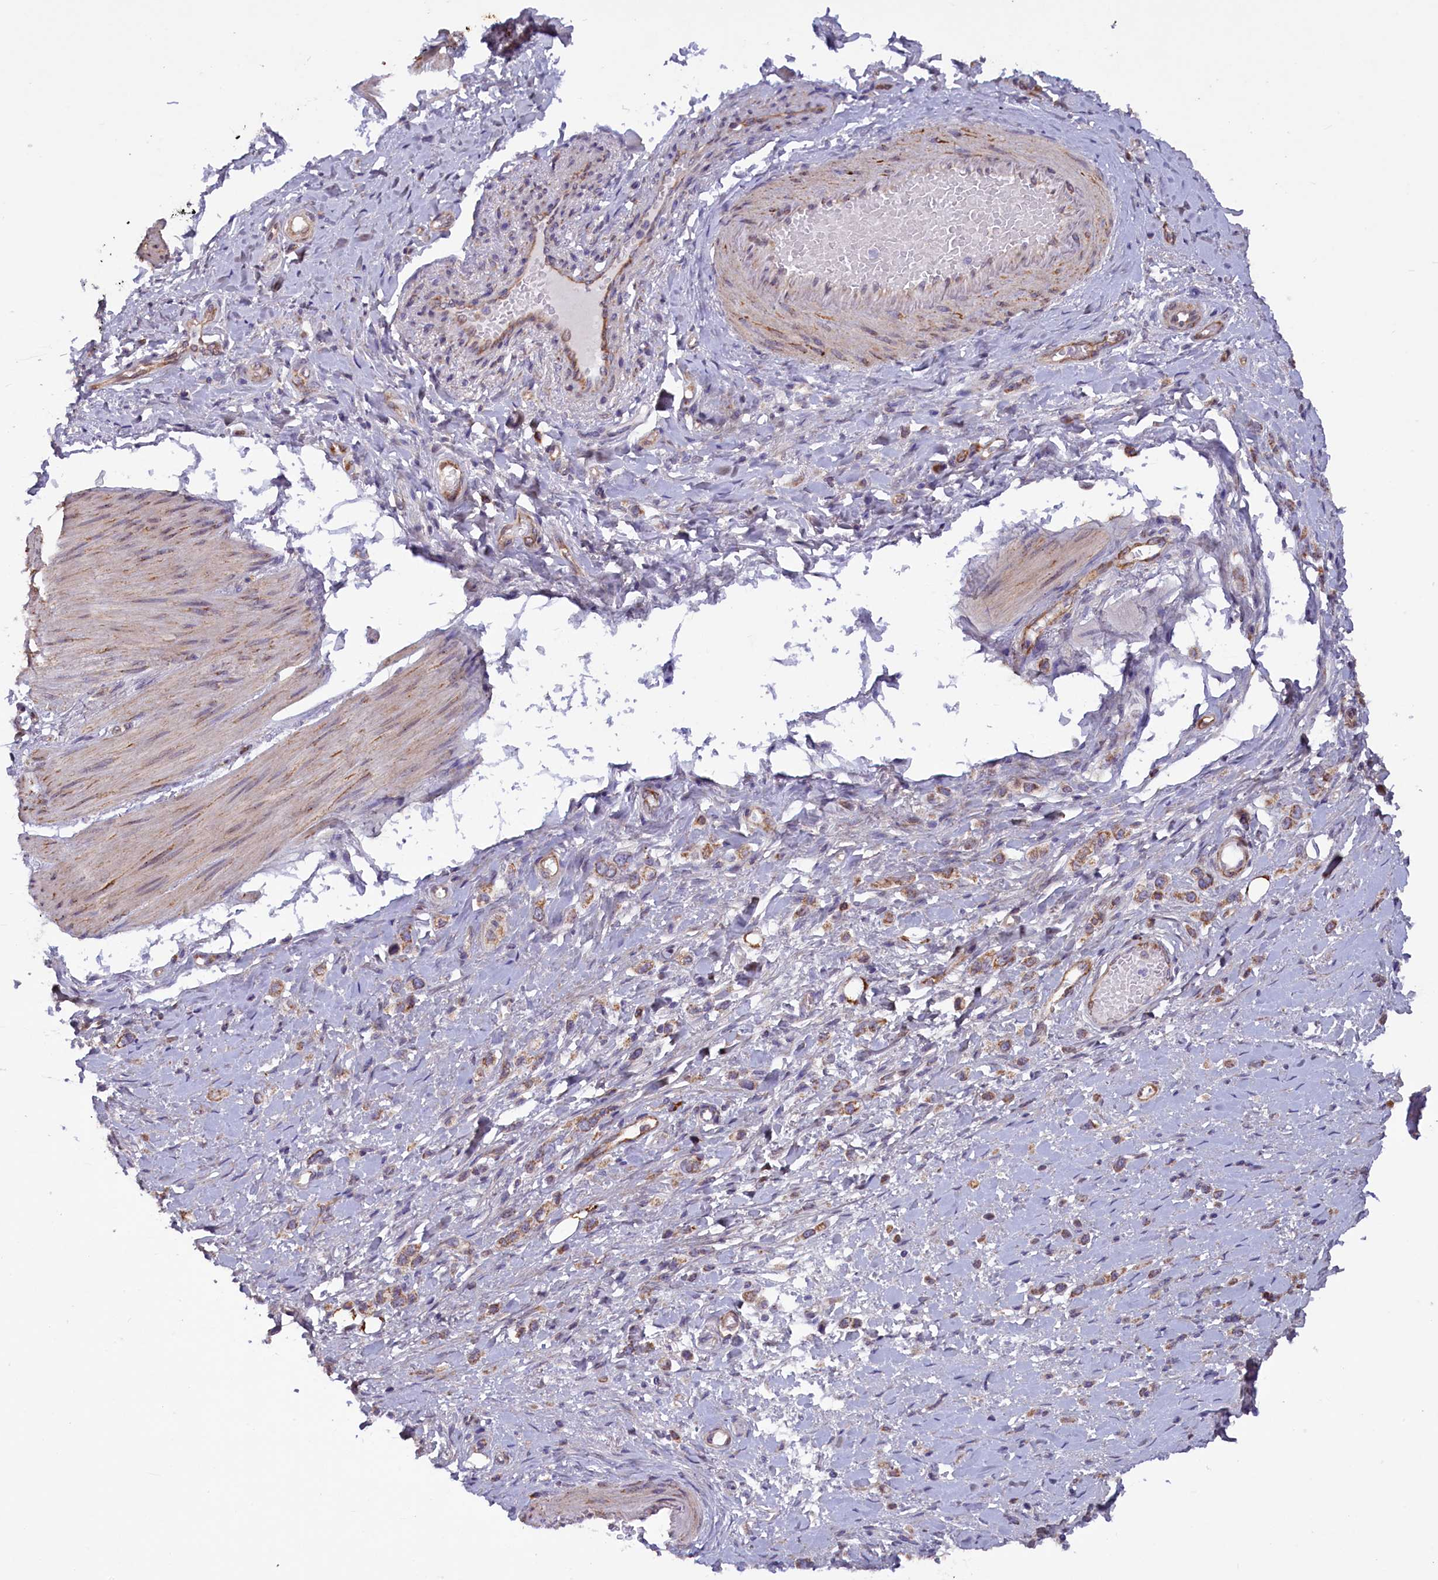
{"staining": {"intensity": "moderate", "quantity": ">75%", "location": "cytoplasmic/membranous"}, "tissue": "stomach cancer", "cell_type": "Tumor cells", "image_type": "cancer", "snomed": [{"axis": "morphology", "description": "Adenocarcinoma, NOS"}, {"axis": "topography", "description": "Stomach"}], "caption": "Immunohistochemistry (IHC) micrograph of neoplastic tissue: human adenocarcinoma (stomach) stained using IHC displays medium levels of moderate protein expression localized specifically in the cytoplasmic/membranous of tumor cells, appearing as a cytoplasmic/membranous brown color.", "gene": "ACAD8", "patient": {"sex": "female", "age": 65}}